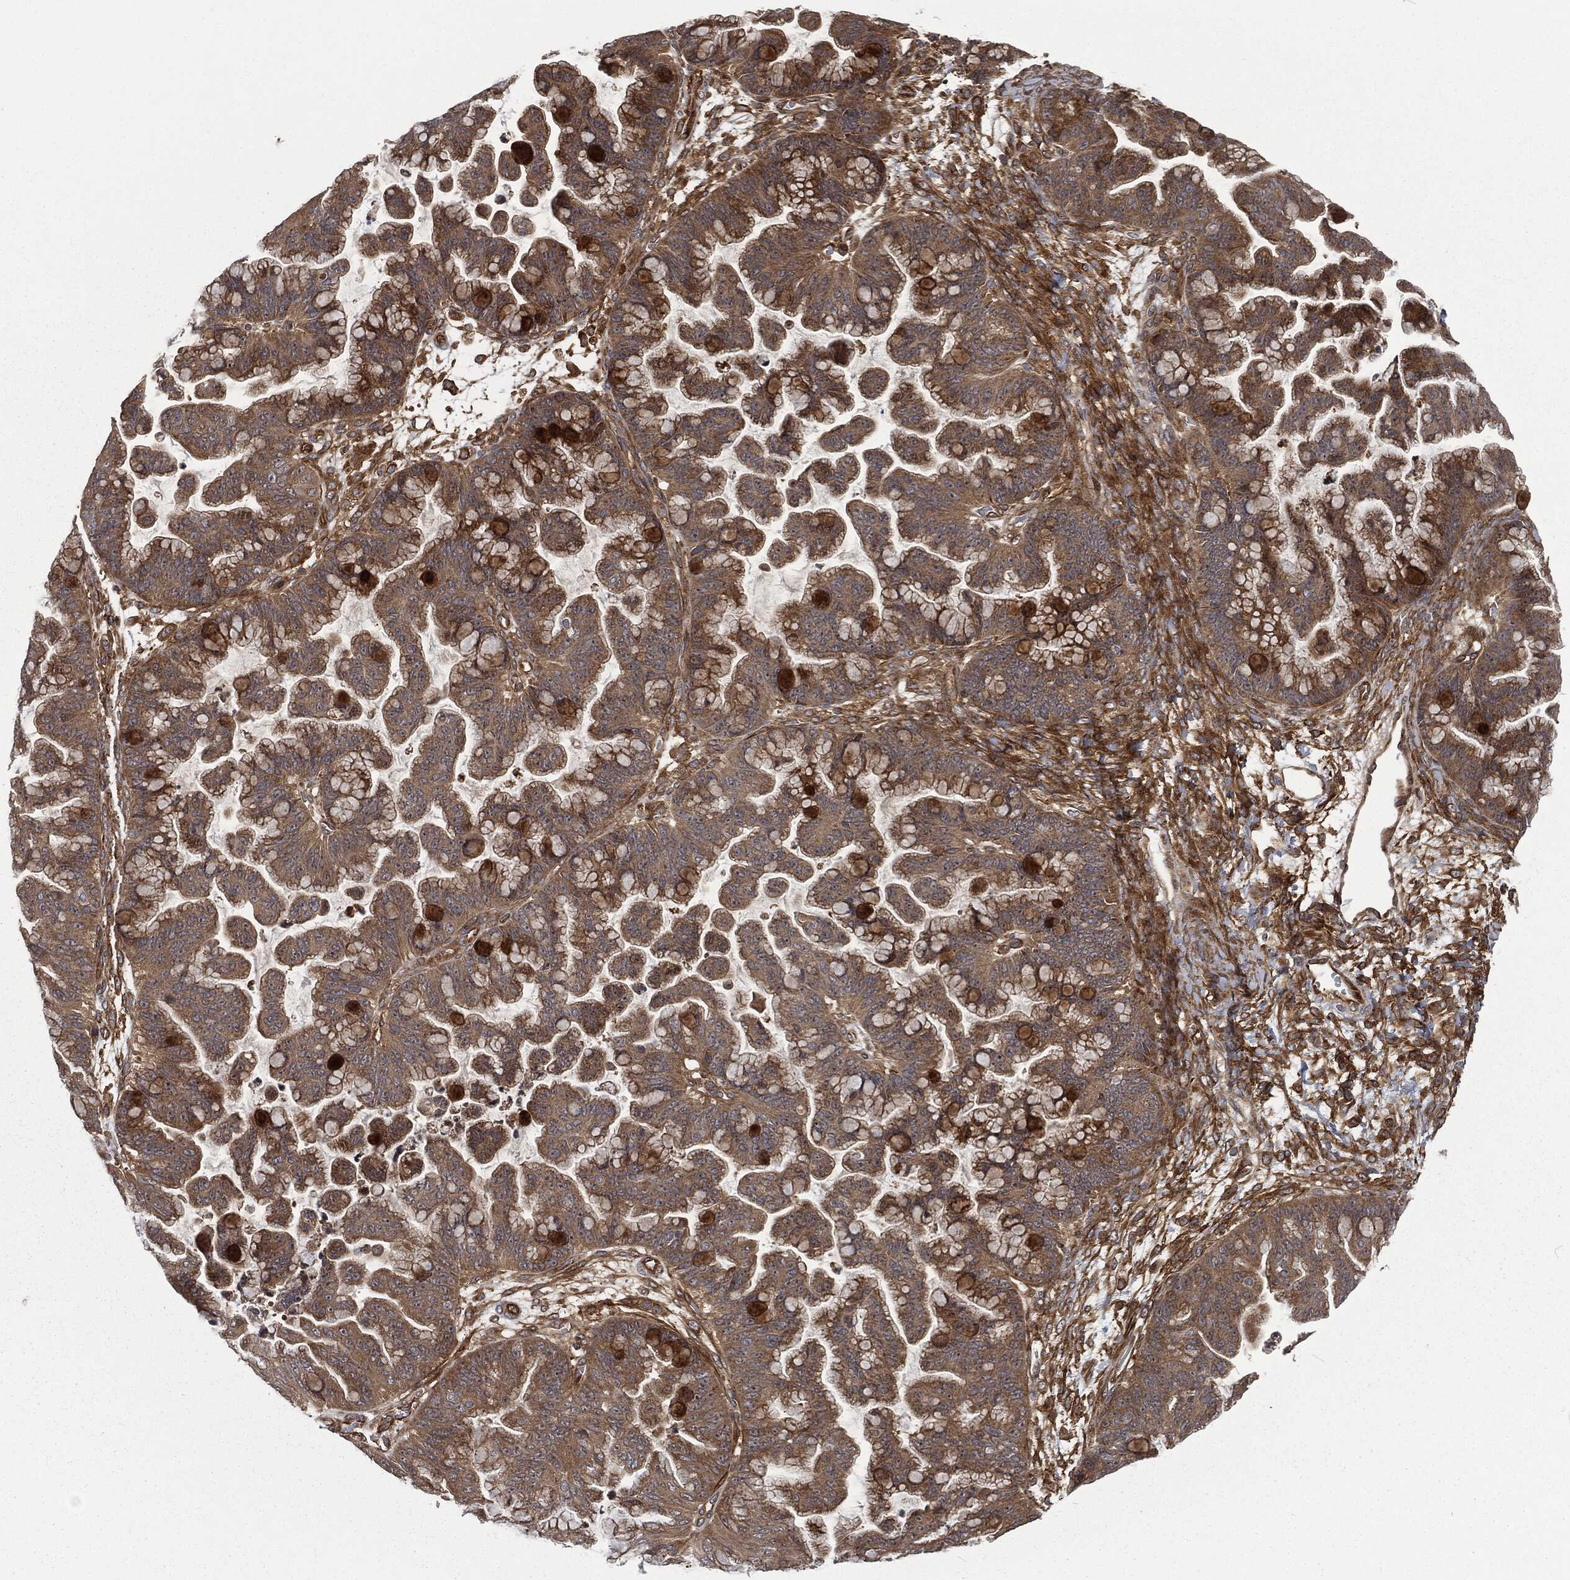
{"staining": {"intensity": "moderate", "quantity": ">75%", "location": "cytoplasmic/membranous"}, "tissue": "ovarian cancer", "cell_type": "Tumor cells", "image_type": "cancer", "snomed": [{"axis": "morphology", "description": "Cystadenocarcinoma, mucinous, NOS"}, {"axis": "topography", "description": "Ovary"}], "caption": "Brown immunohistochemical staining in ovarian cancer shows moderate cytoplasmic/membranous positivity in about >75% of tumor cells.", "gene": "RFTN1", "patient": {"sex": "female", "age": 67}}